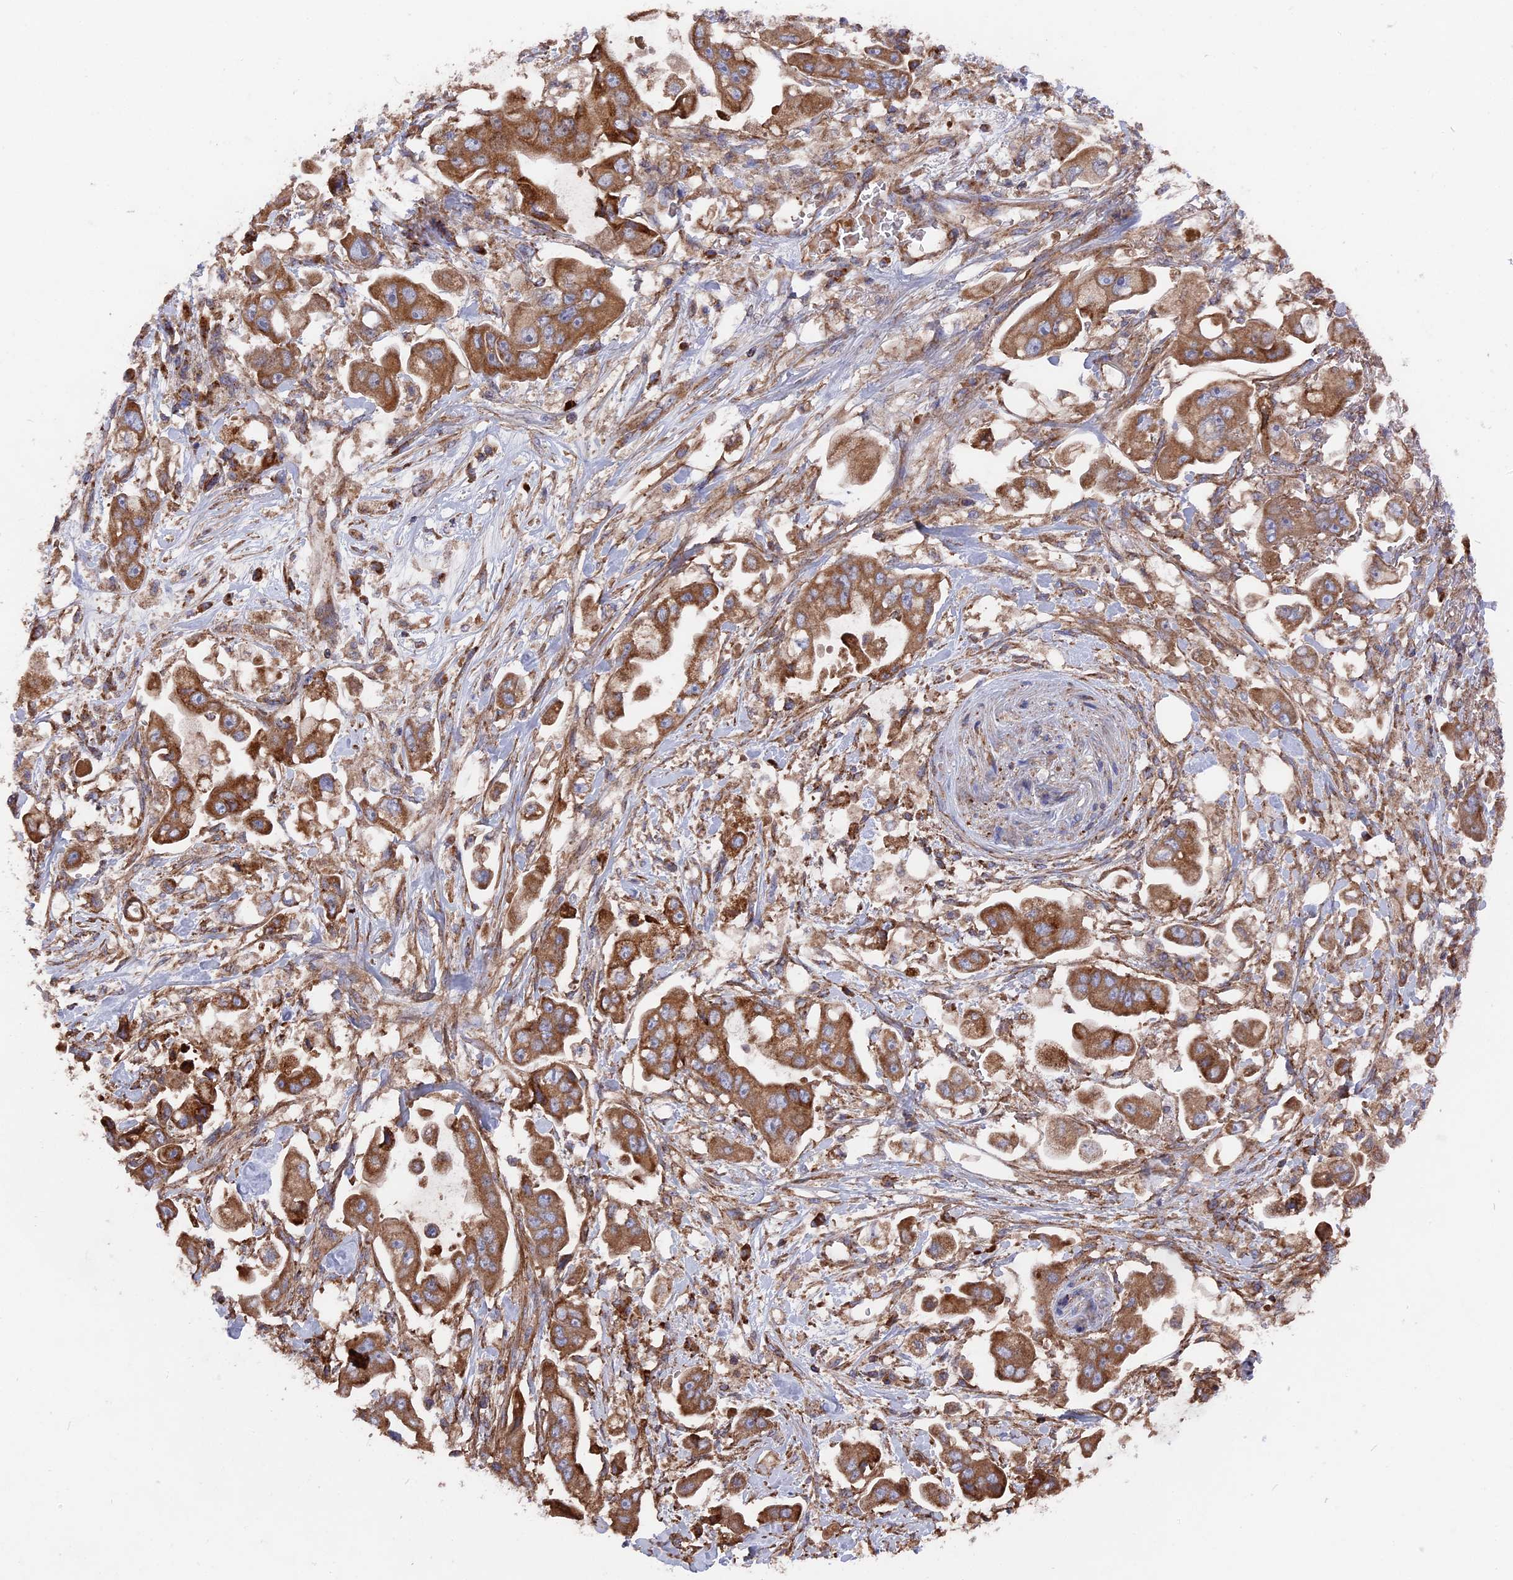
{"staining": {"intensity": "moderate", "quantity": ">75%", "location": "cytoplasmic/membranous"}, "tissue": "stomach cancer", "cell_type": "Tumor cells", "image_type": "cancer", "snomed": [{"axis": "morphology", "description": "Adenocarcinoma, NOS"}, {"axis": "topography", "description": "Stomach"}], "caption": "High-power microscopy captured an immunohistochemistry (IHC) image of adenocarcinoma (stomach), revealing moderate cytoplasmic/membranous expression in about >75% of tumor cells.", "gene": "TELO2", "patient": {"sex": "male", "age": 62}}